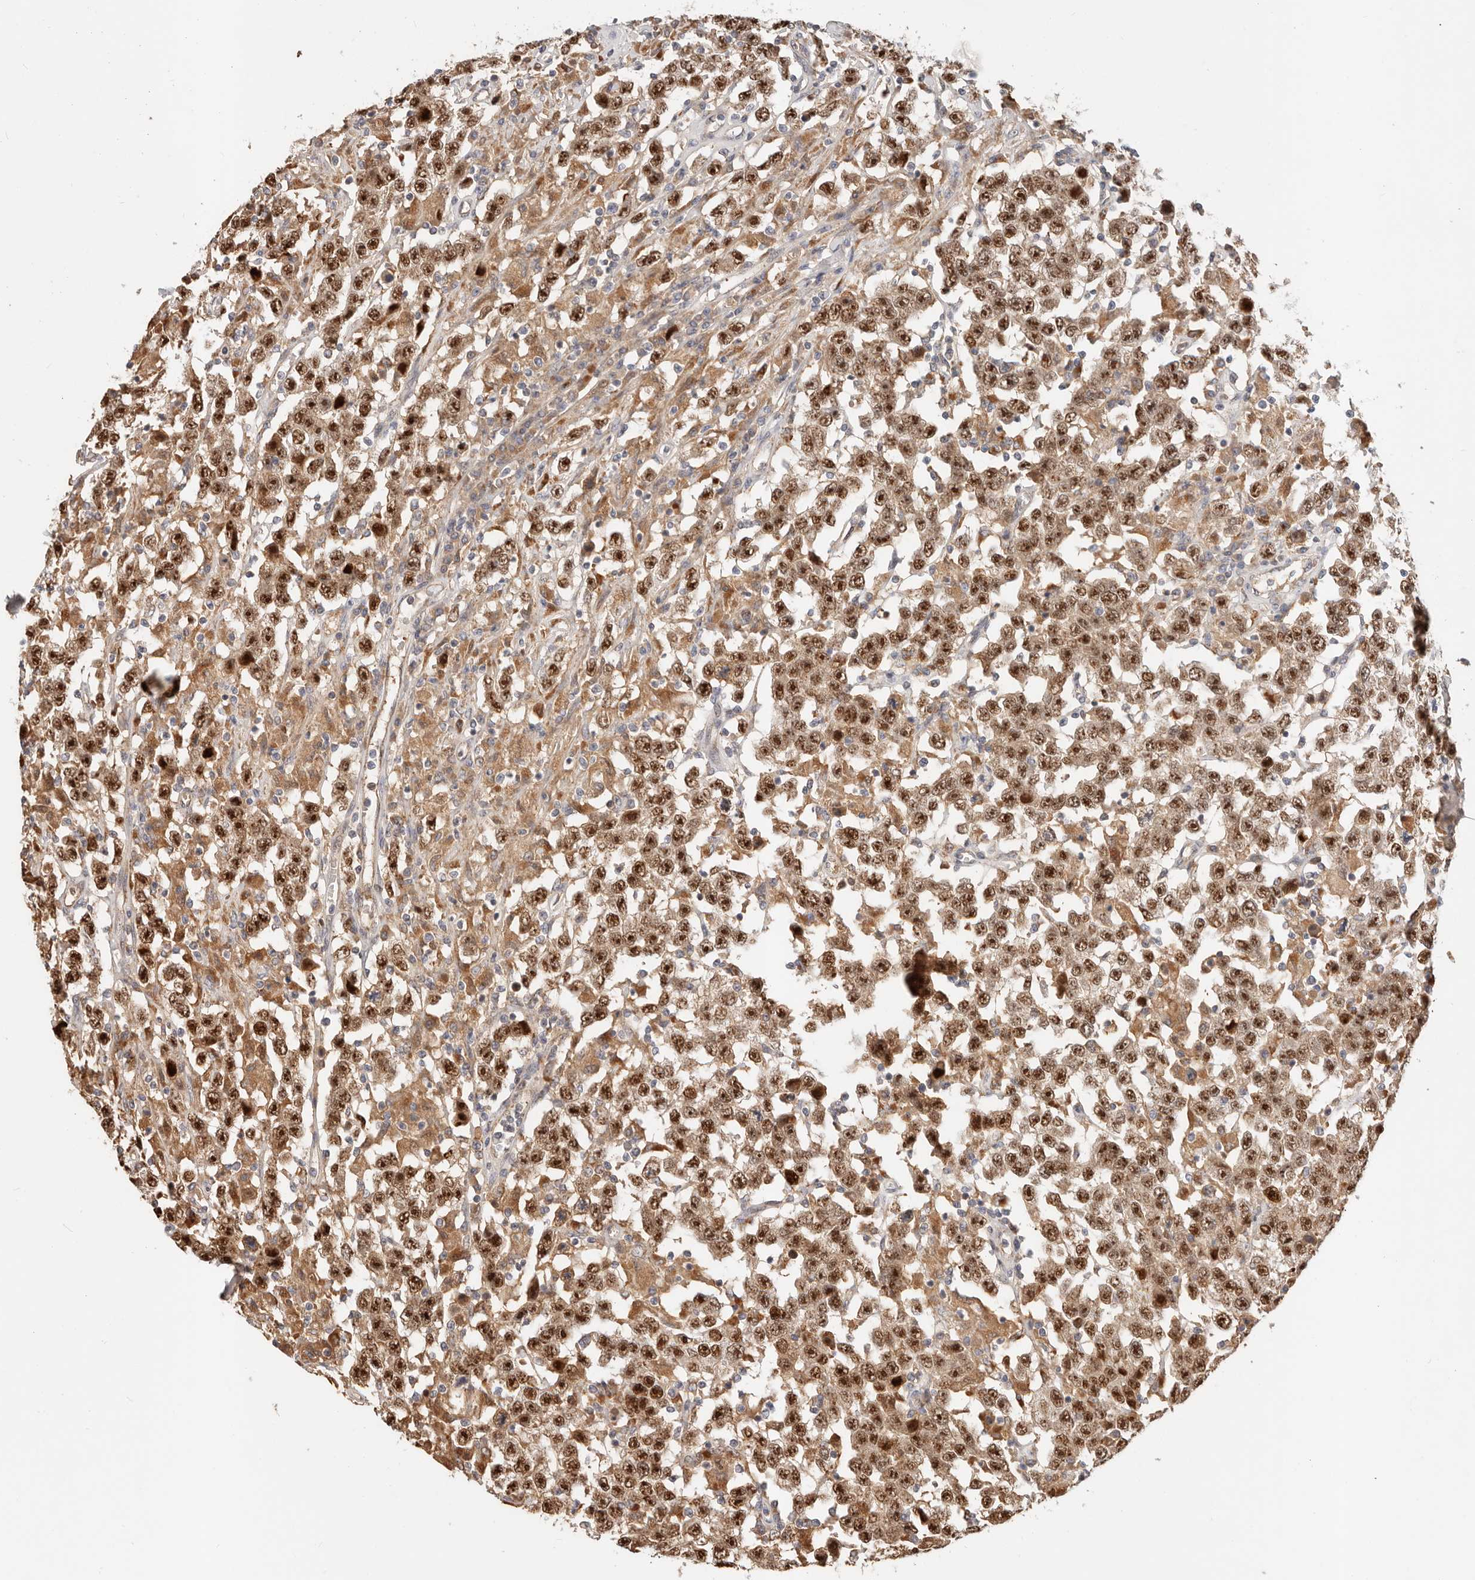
{"staining": {"intensity": "strong", "quantity": ">75%", "location": "cytoplasmic/membranous,nuclear"}, "tissue": "testis cancer", "cell_type": "Tumor cells", "image_type": "cancer", "snomed": [{"axis": "morphology", "description": "Seminoma, NOS"}, {"axis": "topography", "description": "Testis"}], "caption": "A histopathology image of testis cancer stained for a protein displays strong cytoplasmic/membranous and nuclear brown staining in tumor cells.", "gene": "ZRANB1", "patient": {"sex": "male", "age": 41}}